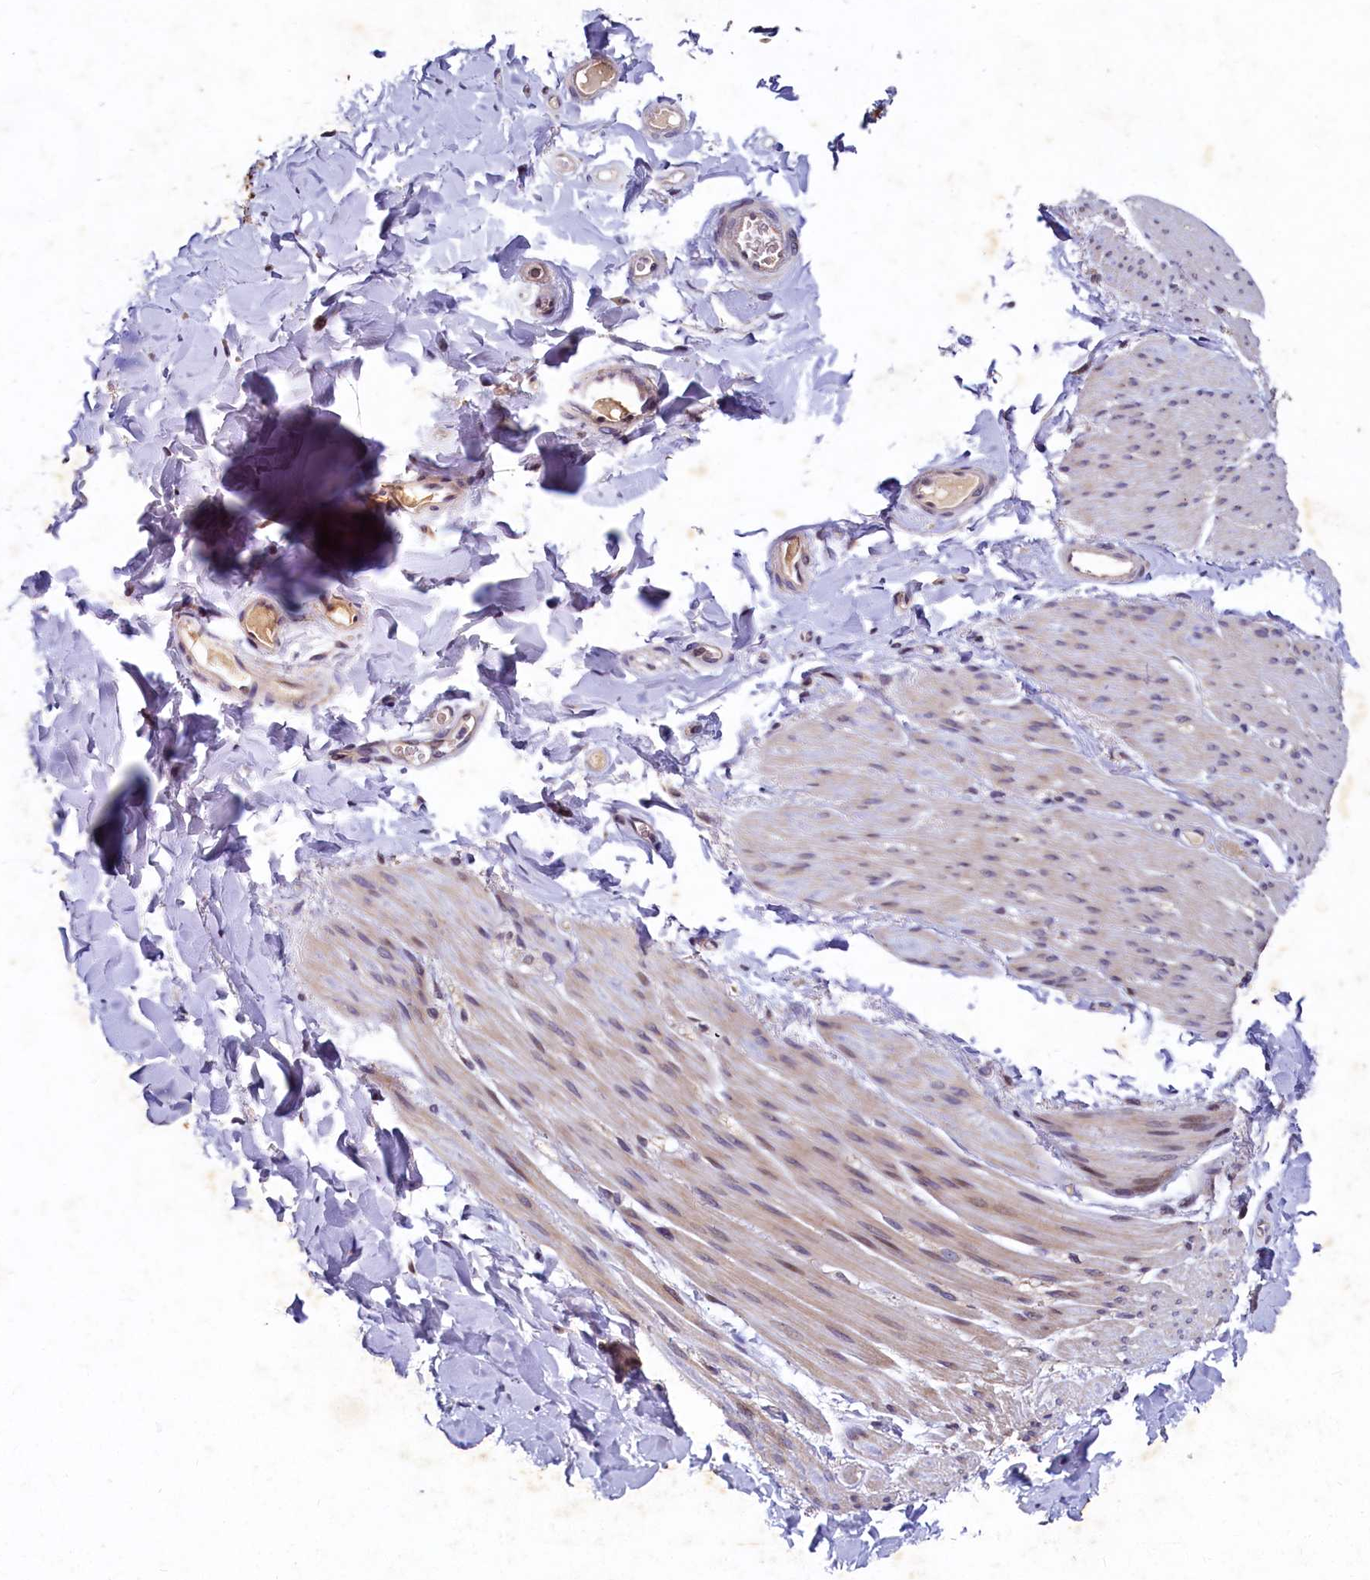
{"staining": {"intensity": "moderate", "quantity": "<25%", "location": "cytoplasmic/membranous"}, "tissue": "adipose tissue", "cell_type": "Adipocytes", "image_type": "normal", "snomed": [{"axis": "morphology", "description": "Normal tissue, NOS"}, {"axis": "topography", "description": "Colon"}, {"axis": "topography", "description": "Peripheral nerve tissue"}], "caption": "An image of adipose tissue stained for a protein shows moderate cytoplasmic/membranous brown staining in adipocytes.", "gene": "LATS2", "patient": {"sex": "female", "age": 61}}